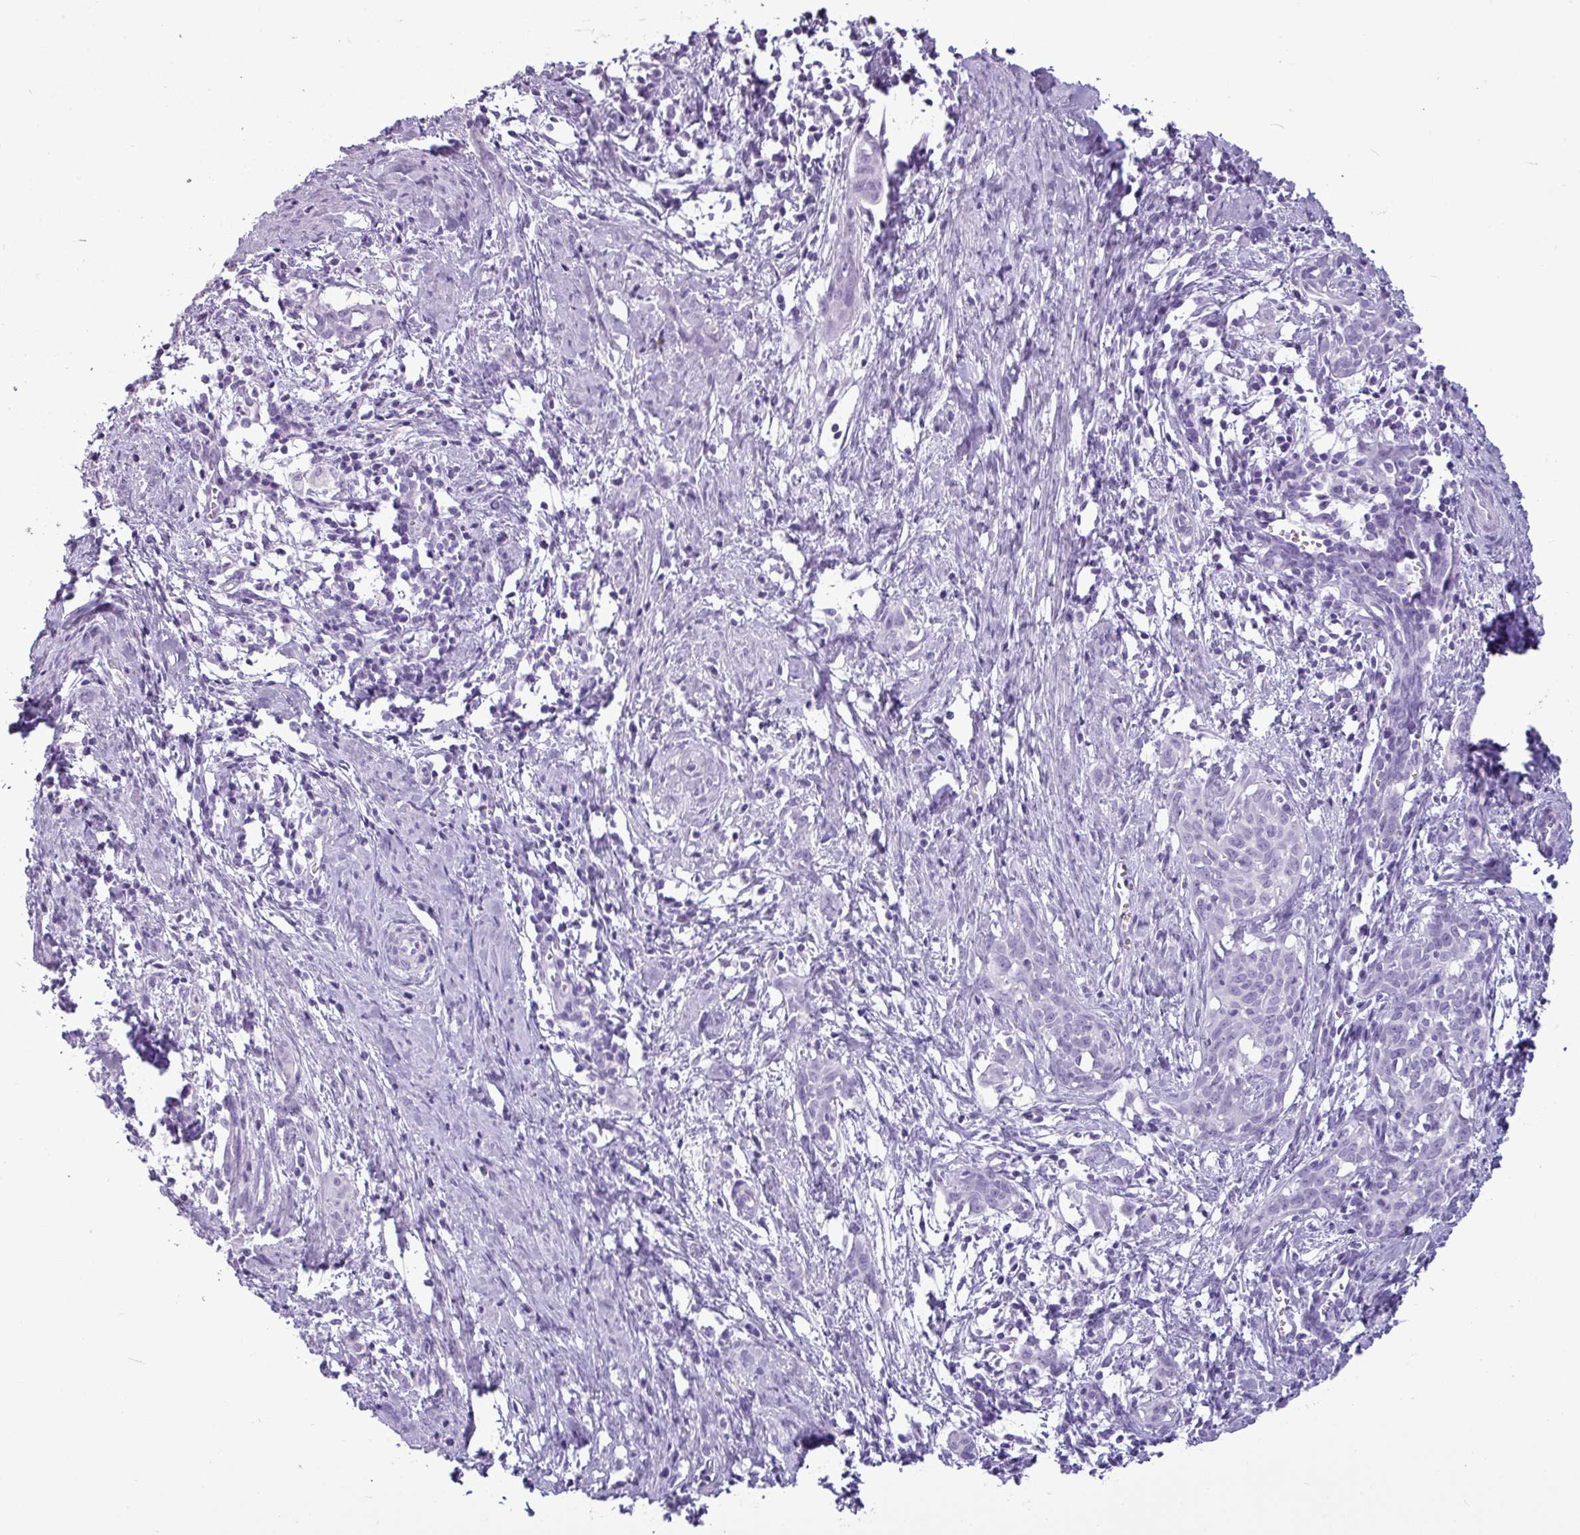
{"staining": {"intensity": "negative", "quantity": "none", "location": "none"}, "tissue": "cervical cancer", "cell_type": "Tumor cells", "image_type": "cancer", "snomed": [{"axis": "morphology", "description": "Squamous cell carcinoma, NOS"}, {"axis": "topography", "description": "Cervix"}], "caption": "Squamous cell carcinoma (cervical) was stained to show a protein in brown. There is no significant staining in tumor cells.", "gene": "AMY1B", "patient": {"sex": "female", "age": 52}}